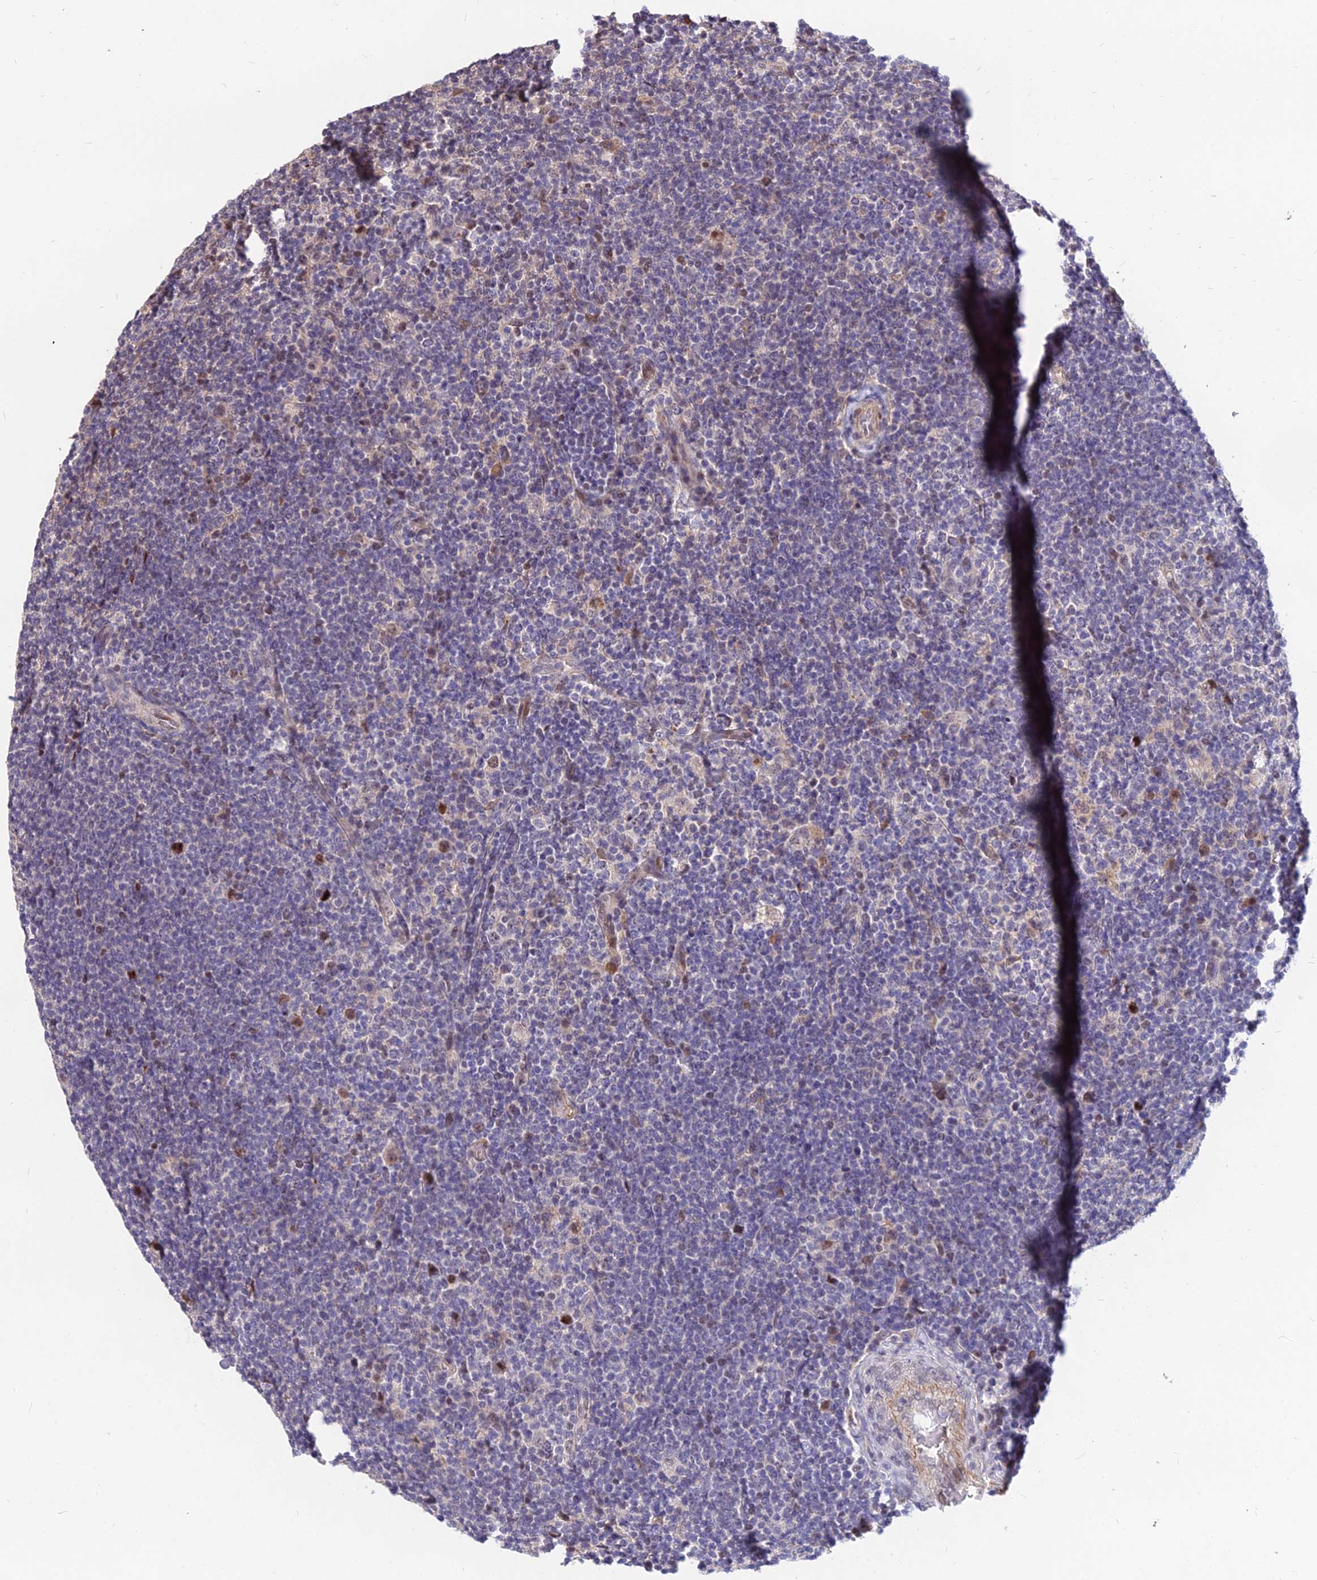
{"staining": {"intensity": "negative", "quantity": "none", "location": "none"}, "tissue": "lymphoma", "cell_type": "Tumor cells", "image_type": "cancer", "snomed": [{"axis": "morphology", "description": "Hodgkin's disease, NOS"}, {"axis": "topography", "description": "Lymph node"}], "caption": "Protein analysis of Hodgkin's disease shows no significant expression in tumor cells. (Brightfield microscopy of DAB IHC at high magnification).", "gene": "C11orf68", "patient": {"sex": "female", "age": 57}}